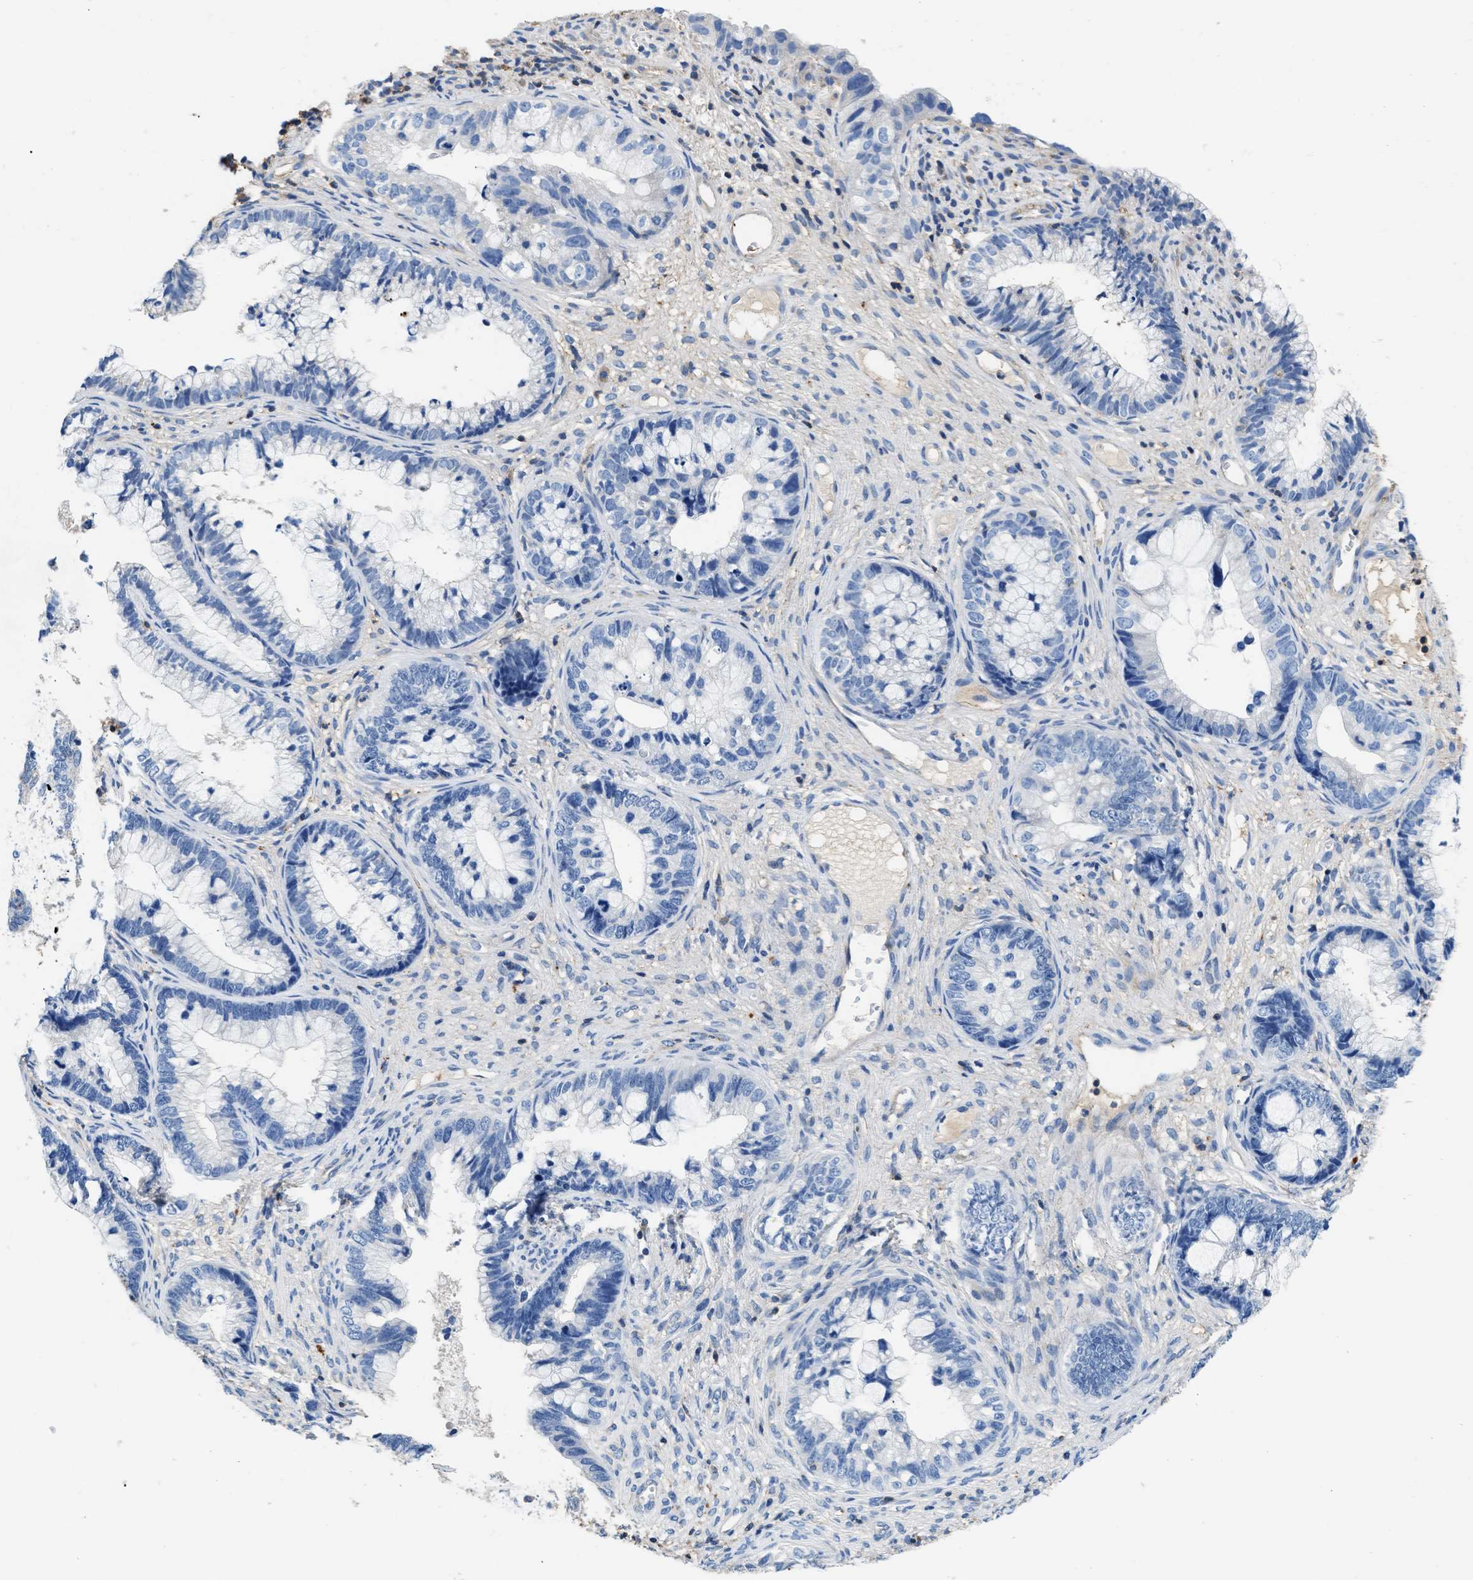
{"staining": {"intensity": "negative", "quantity": "none", "location": "none"}, "tissue": "cervical cancer", "cell_type": "Tumor cells", "image_type": "cancer", "snomed": [{"axis": "morphology", "description": "Adenocarcinoma, NOS"}, {"axis": "topography", "description": "Cervix"}], "caption": "An immunohistochemistry photomicrograph of adenocarcinoma (cervical) is shown. There is no staining in tumor cells of adenocarcinoma (cervical). (DAB immunohistochemistry with hematoxylin counter stain).", "gene": "KCNQ4", "patient": {"sex": "female", "age": 44}}